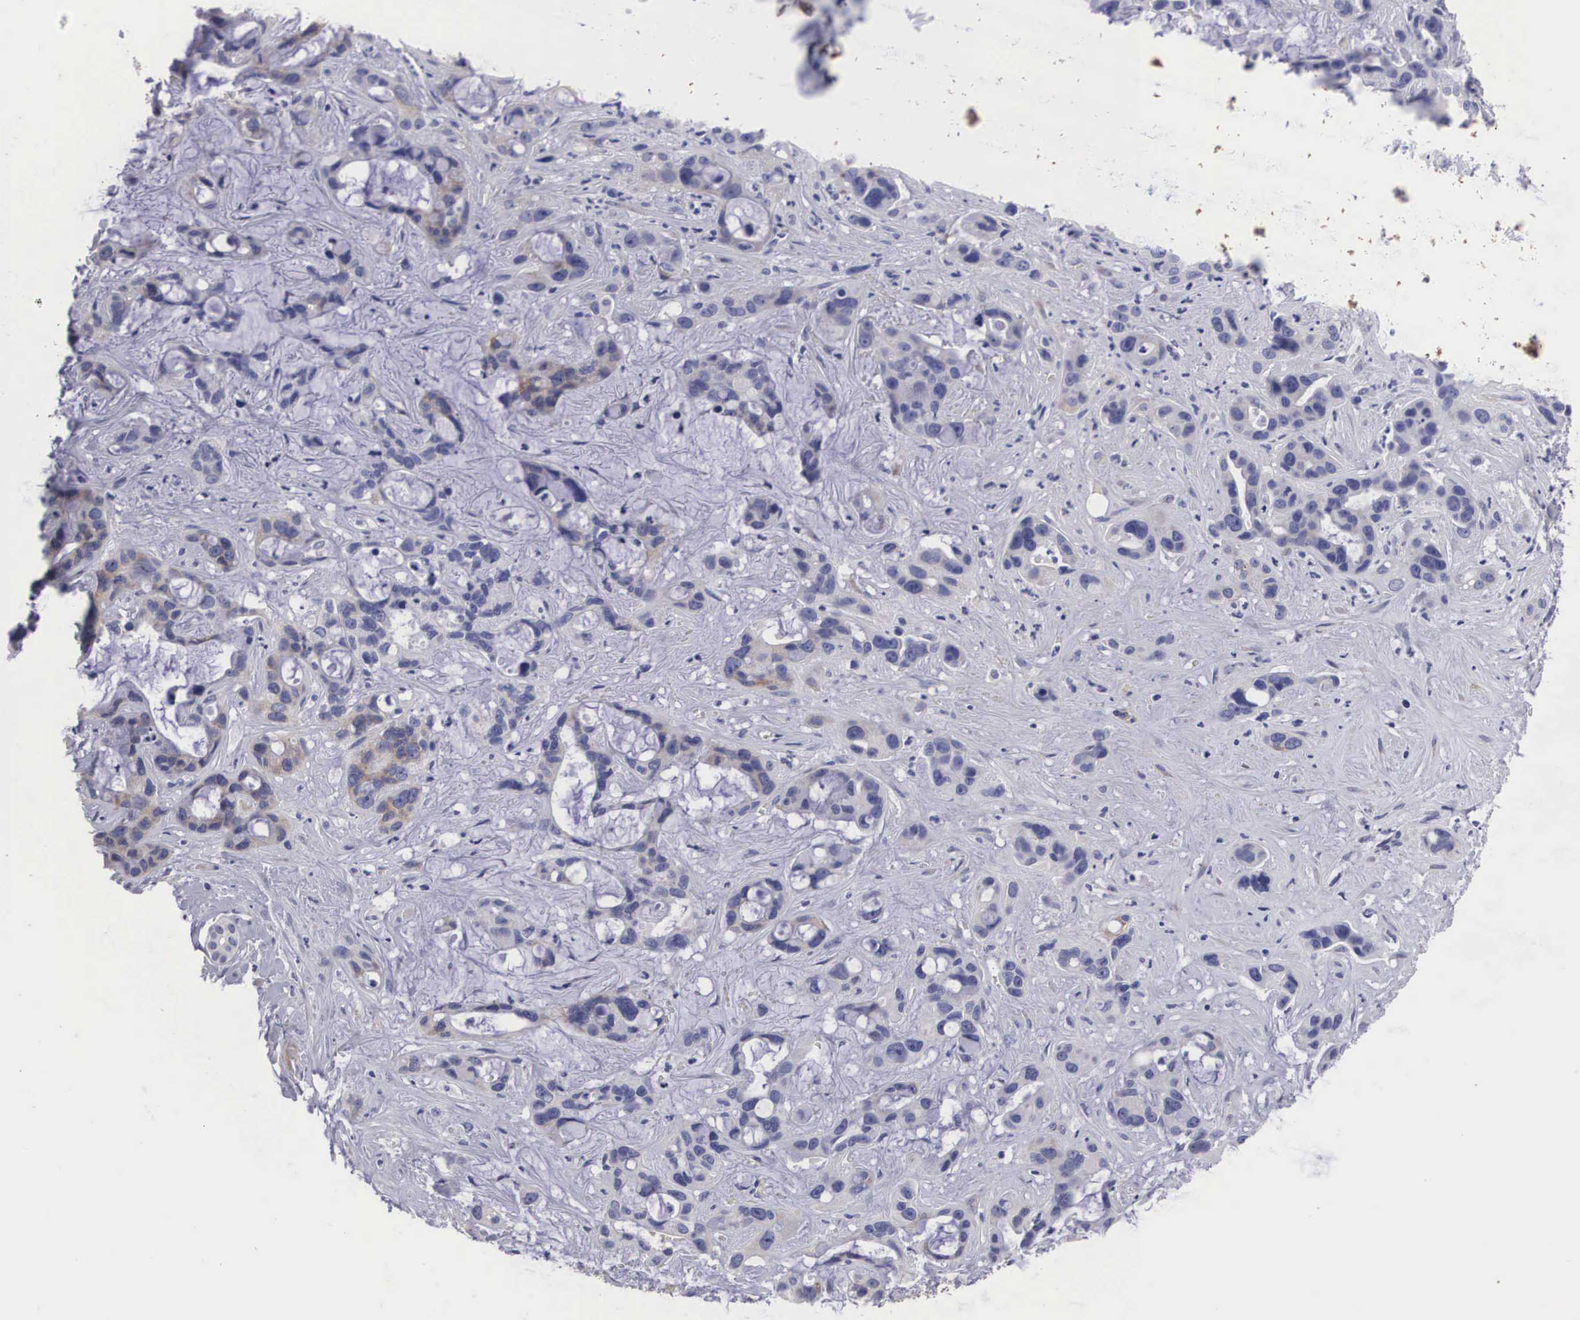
{"staining": {"intensity": "negative", "quantity": "none", "location": "none"}, "tissue": "liver cancer", "cell_type": "Tumor cells", "image_type": "cancer", "snomed": [{"axis": "morphology", "description": "Cholangiocarcinoma"}, {"axis": "topography", "description": "Liver"}], "caption": "High power microscopy image of an immunohistochemistry (IHC) image of cholangiocarcinoma (liver), revealing no significant staining in tumor cells.", "gene": "ARMCX3", "patient": {"sex": "female", "age": 65}}